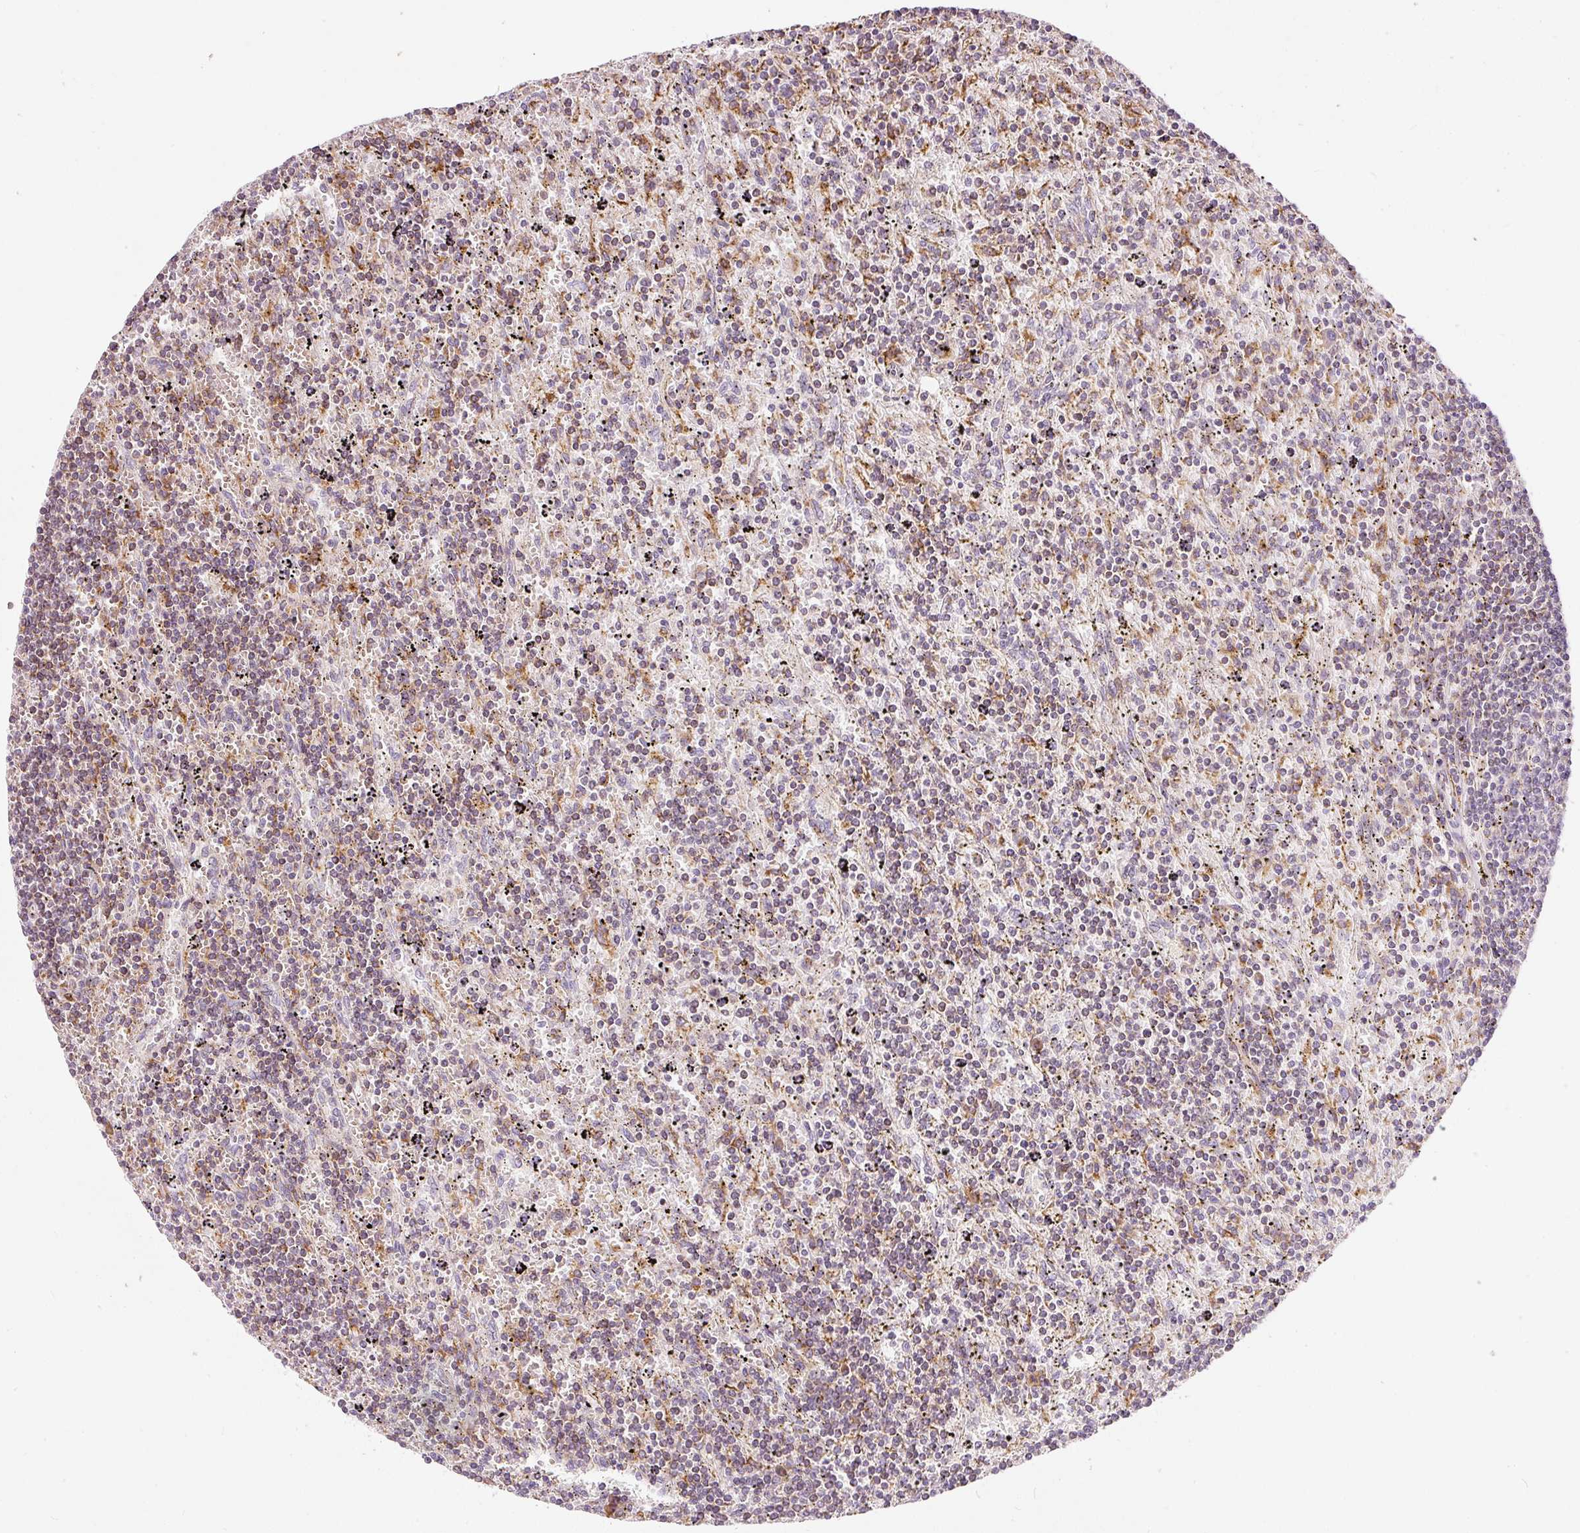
{"staining": {"intensity": "weak", "quantity": "<25%", "location": "cytoplasmic/membranous"}, "tissue": "lymphoma", "cell_type": "Tumor cells", "image_type": "cancer", "snomed": [{"axis": "morphology", "description": "Malignant lymphoma, non-Hodgkin's type, Low grade"}, {"axis": "topography", "description": "Spleen"}], "caption": "High magnification brightfield microscopy of malignant lymphoma, non-Hodgkin's type (low-grade) stained with DAB (3,3'-diaminobenzidine) (brown) and counterstained with hematoxylin (blue): tumor cells show no significant positivity.", "gene": "SNAPC5", "patient": {"sex": "male", "age": 76}}